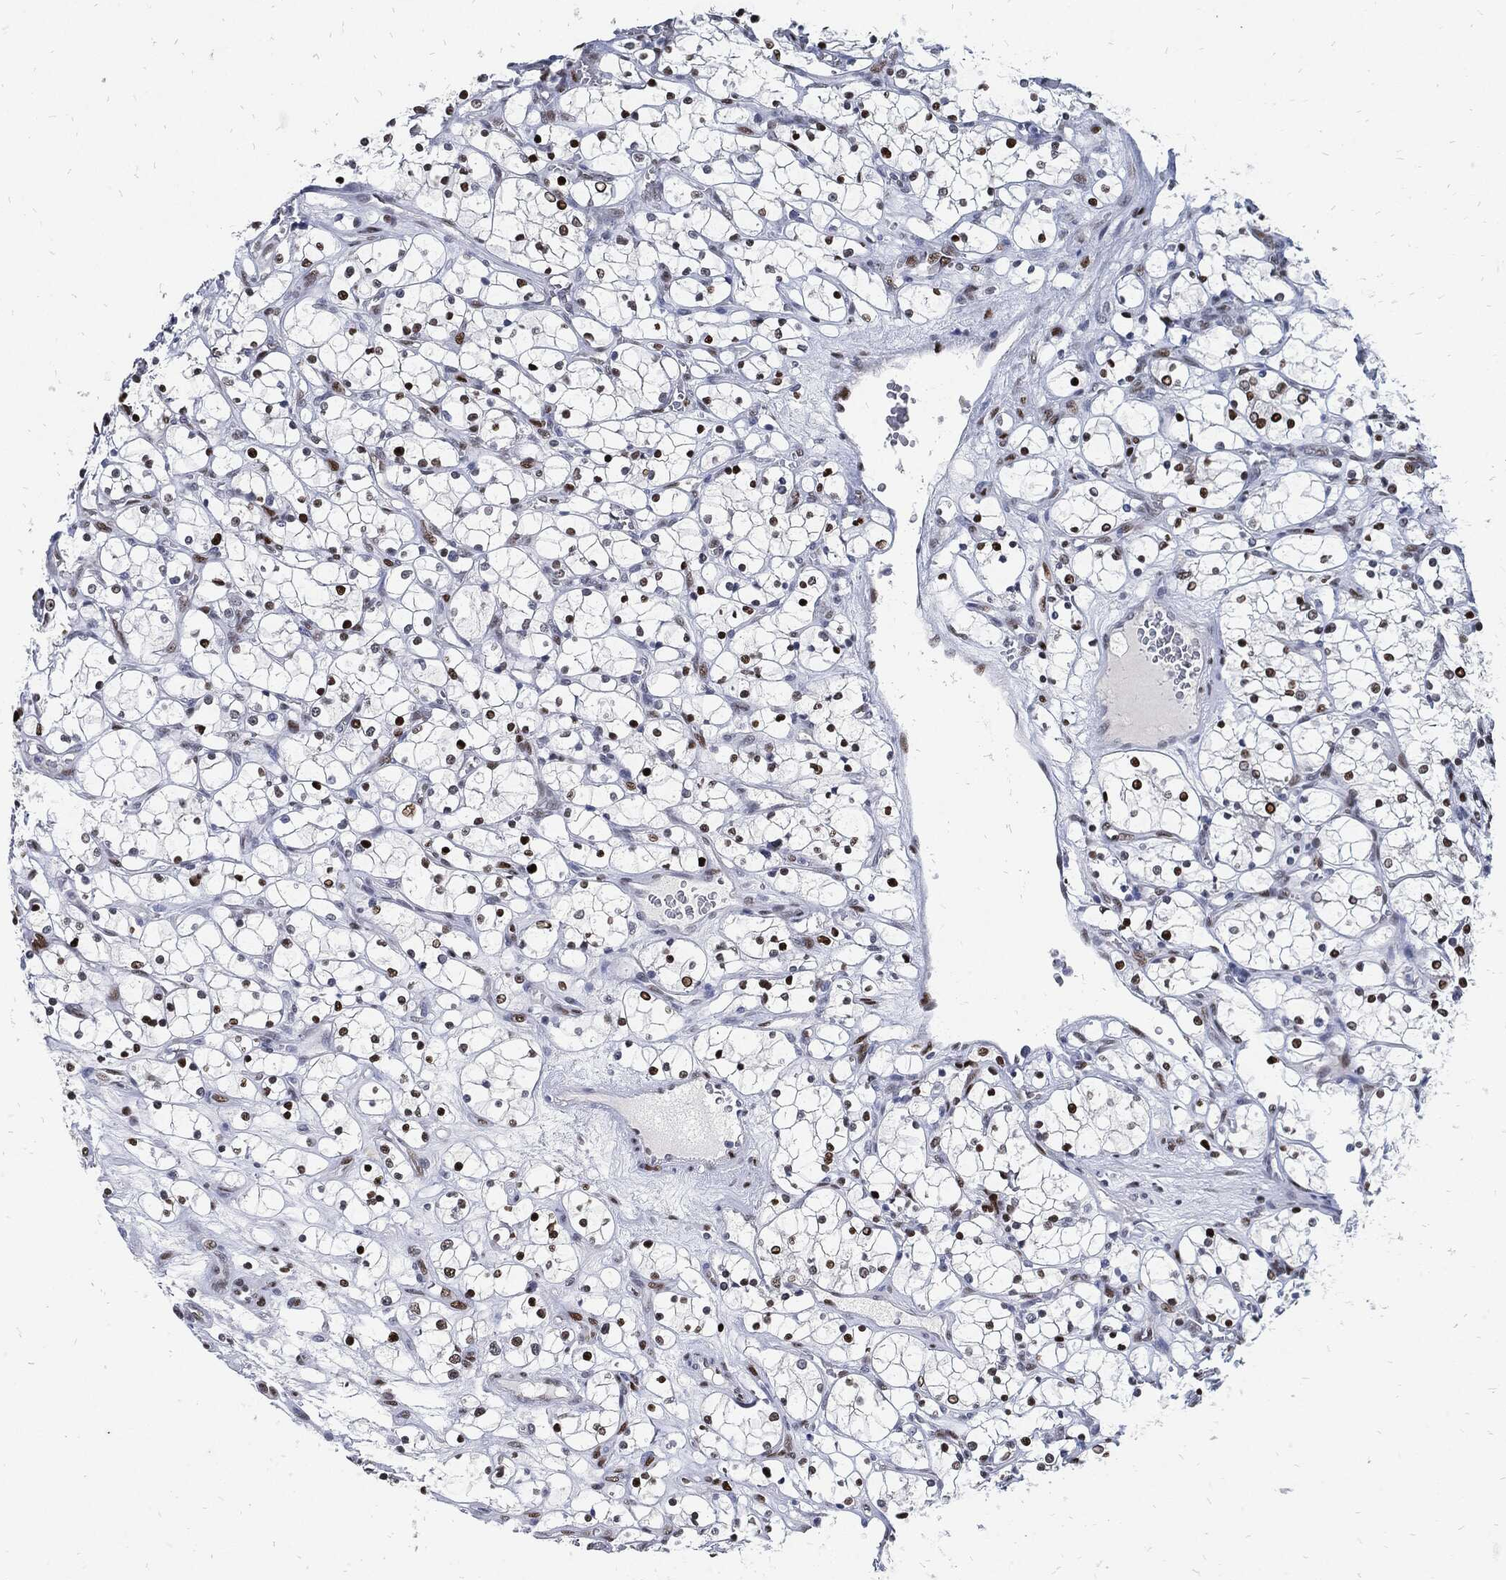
{"staining": {"intensity": "moderate", "quantity": ">75%", "location": "nuclear"}, "tissue": "renal cancer", "cell_type": "Tumor cells", "image_type": "cancer", "snomed": [{"axis": "morphology", "description": "Adenocarcinoma, NOS"}, {"axis": "topography", "description": "Kidney"}], "caption": "Protein staining shows moderate nuclear expression in approximately >75% of tumor cells in renal cancer.", "gene": "JUN", "patient": {"sex": "female", "age": 69}}